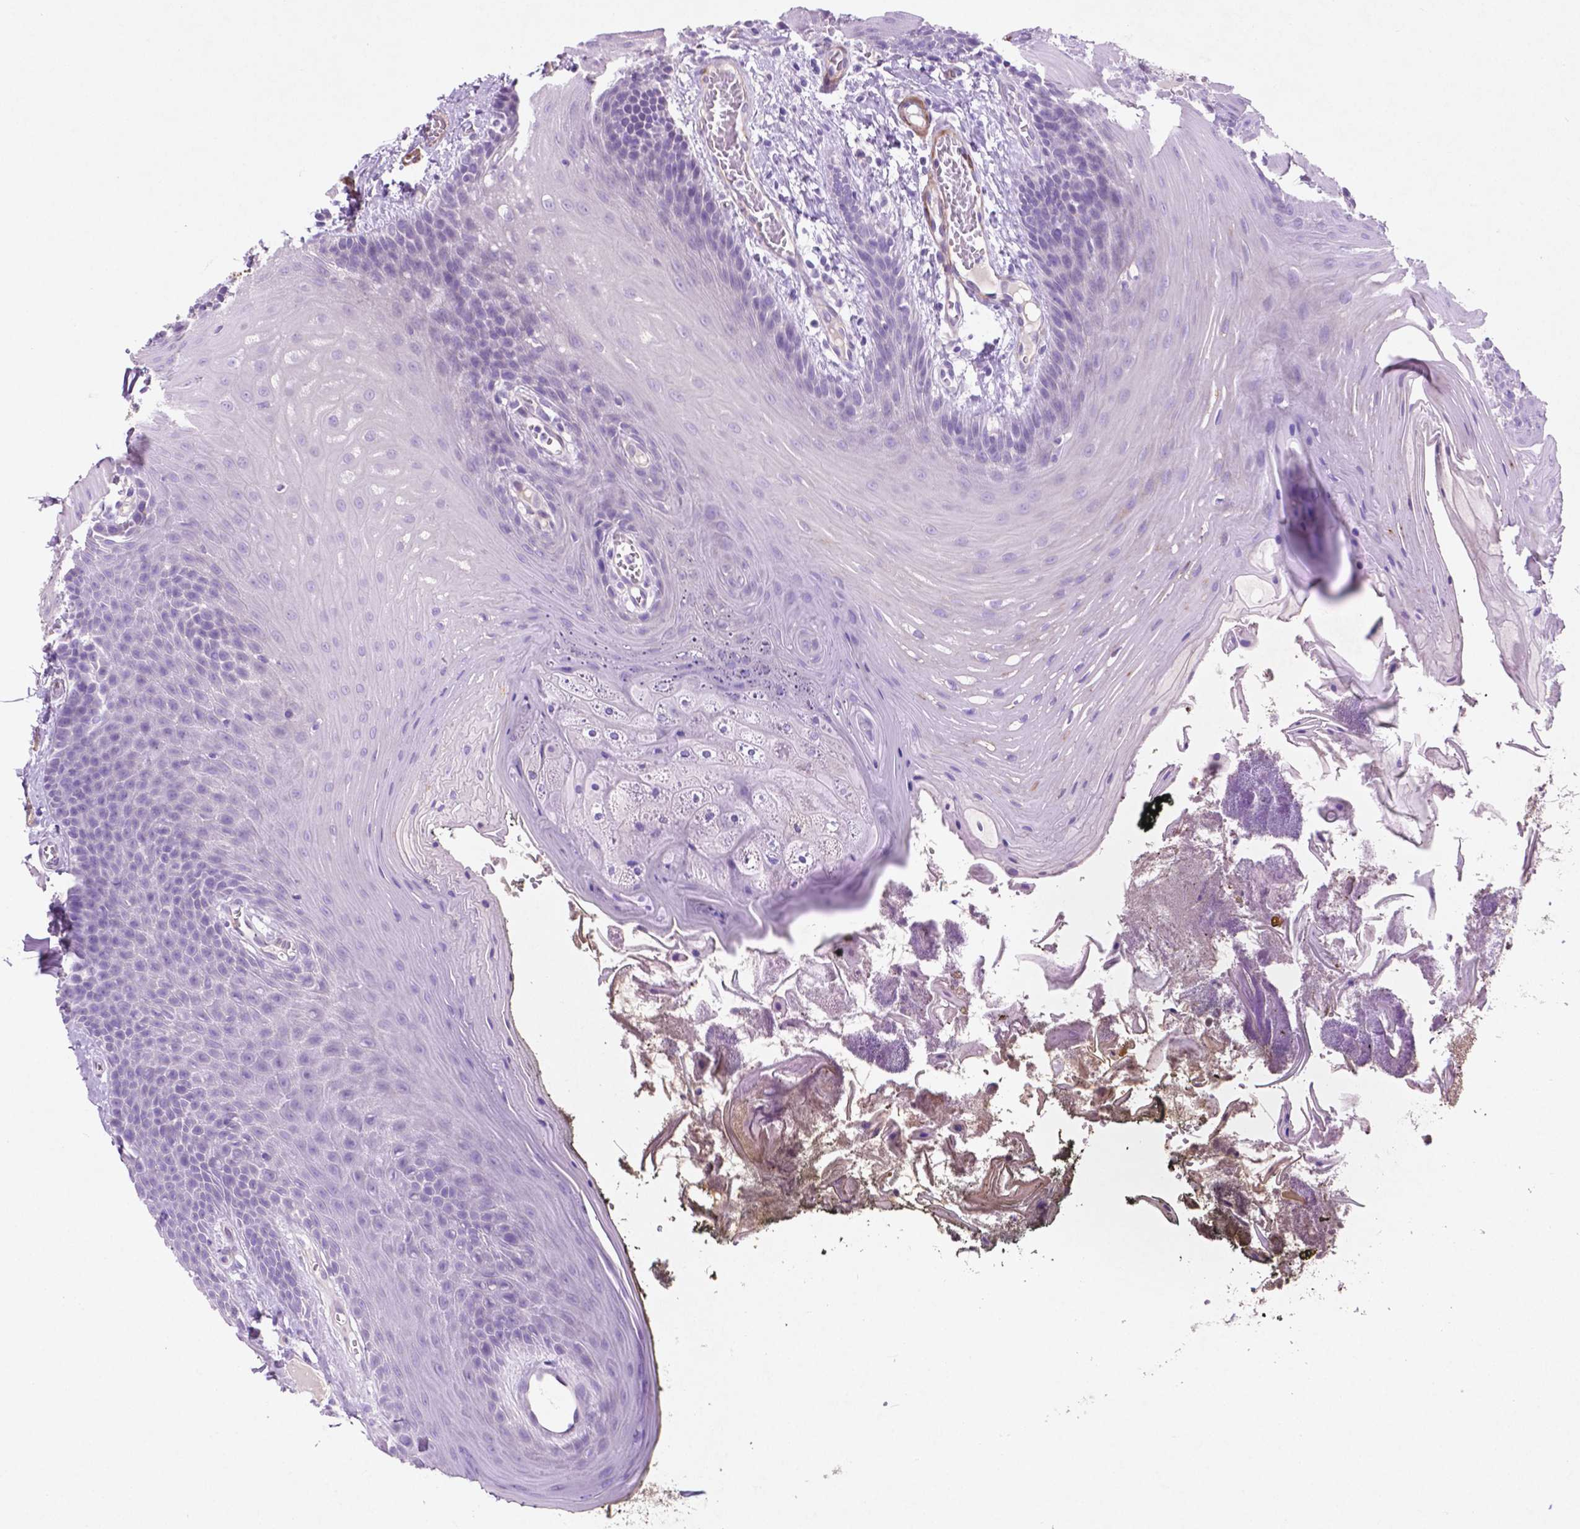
{"staining": {"intensity": "negative", "quantity": "none", "location": "none"}, "tissue": "oral mucosa", "cell_type": "Squamous epithelial cells", "image_type": "normal", "snomed": [{"axis": "morphology", "description": "Normal tissue, NOS"}, {"axis": "topography", "description": "Oral tissue"}], "caption": "Immunohistochemistry (IHC) of benign human oral mucosa displays no expression in squamous epithelial cells. (DAB (3,3'-diaminobenzidine) IHC with hematoxylin counter stain).", "gene": "ASPG", "patient": {"sex": "male", "age": 9}}